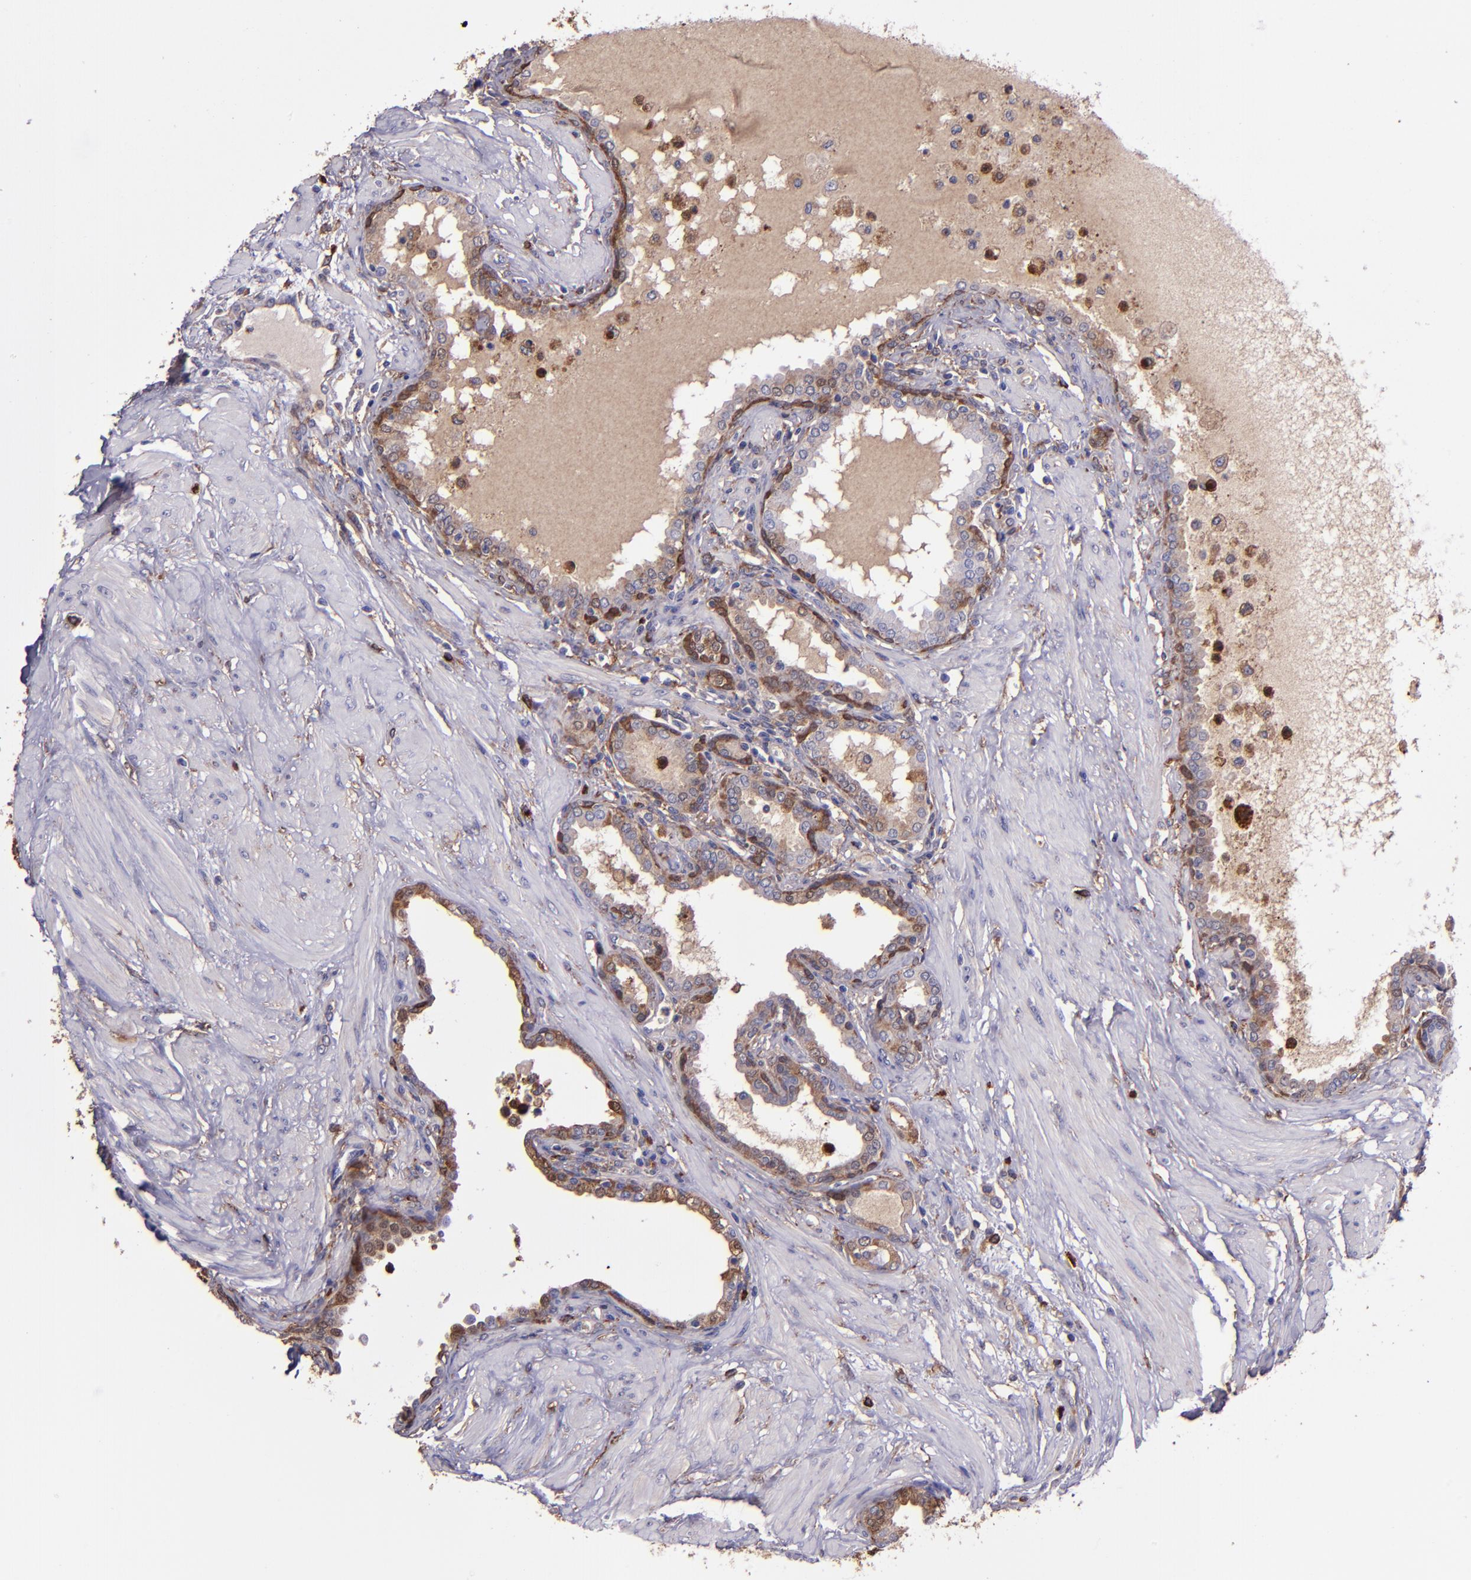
{"staining": {"intensity": "moderate", "quantity": ">75%", "location": "cytoplasmic/membranous"}, "tissue": "prostate", "cell_type": "Glandular cells", "image_type": "normal", "snomed": [{"axis": "morphology", "description": "Normal tissue, NOS"}, {"axis": "topography", "description": "Prostate"}], "caption": "Immunohistochemistry (DAB) staining of unremarkable prostate displays moderate cytoplasmic/membranous protein staining in about >75% of glandular cells. The protein is stained brown, and the nuclei are stained in blue (DAB (3,3'-diaminobenzidine) IHC with brightfield microscopy, high magnification).", "gene": "WASH6P", "patient": {"sex": "male", "age": 64}}